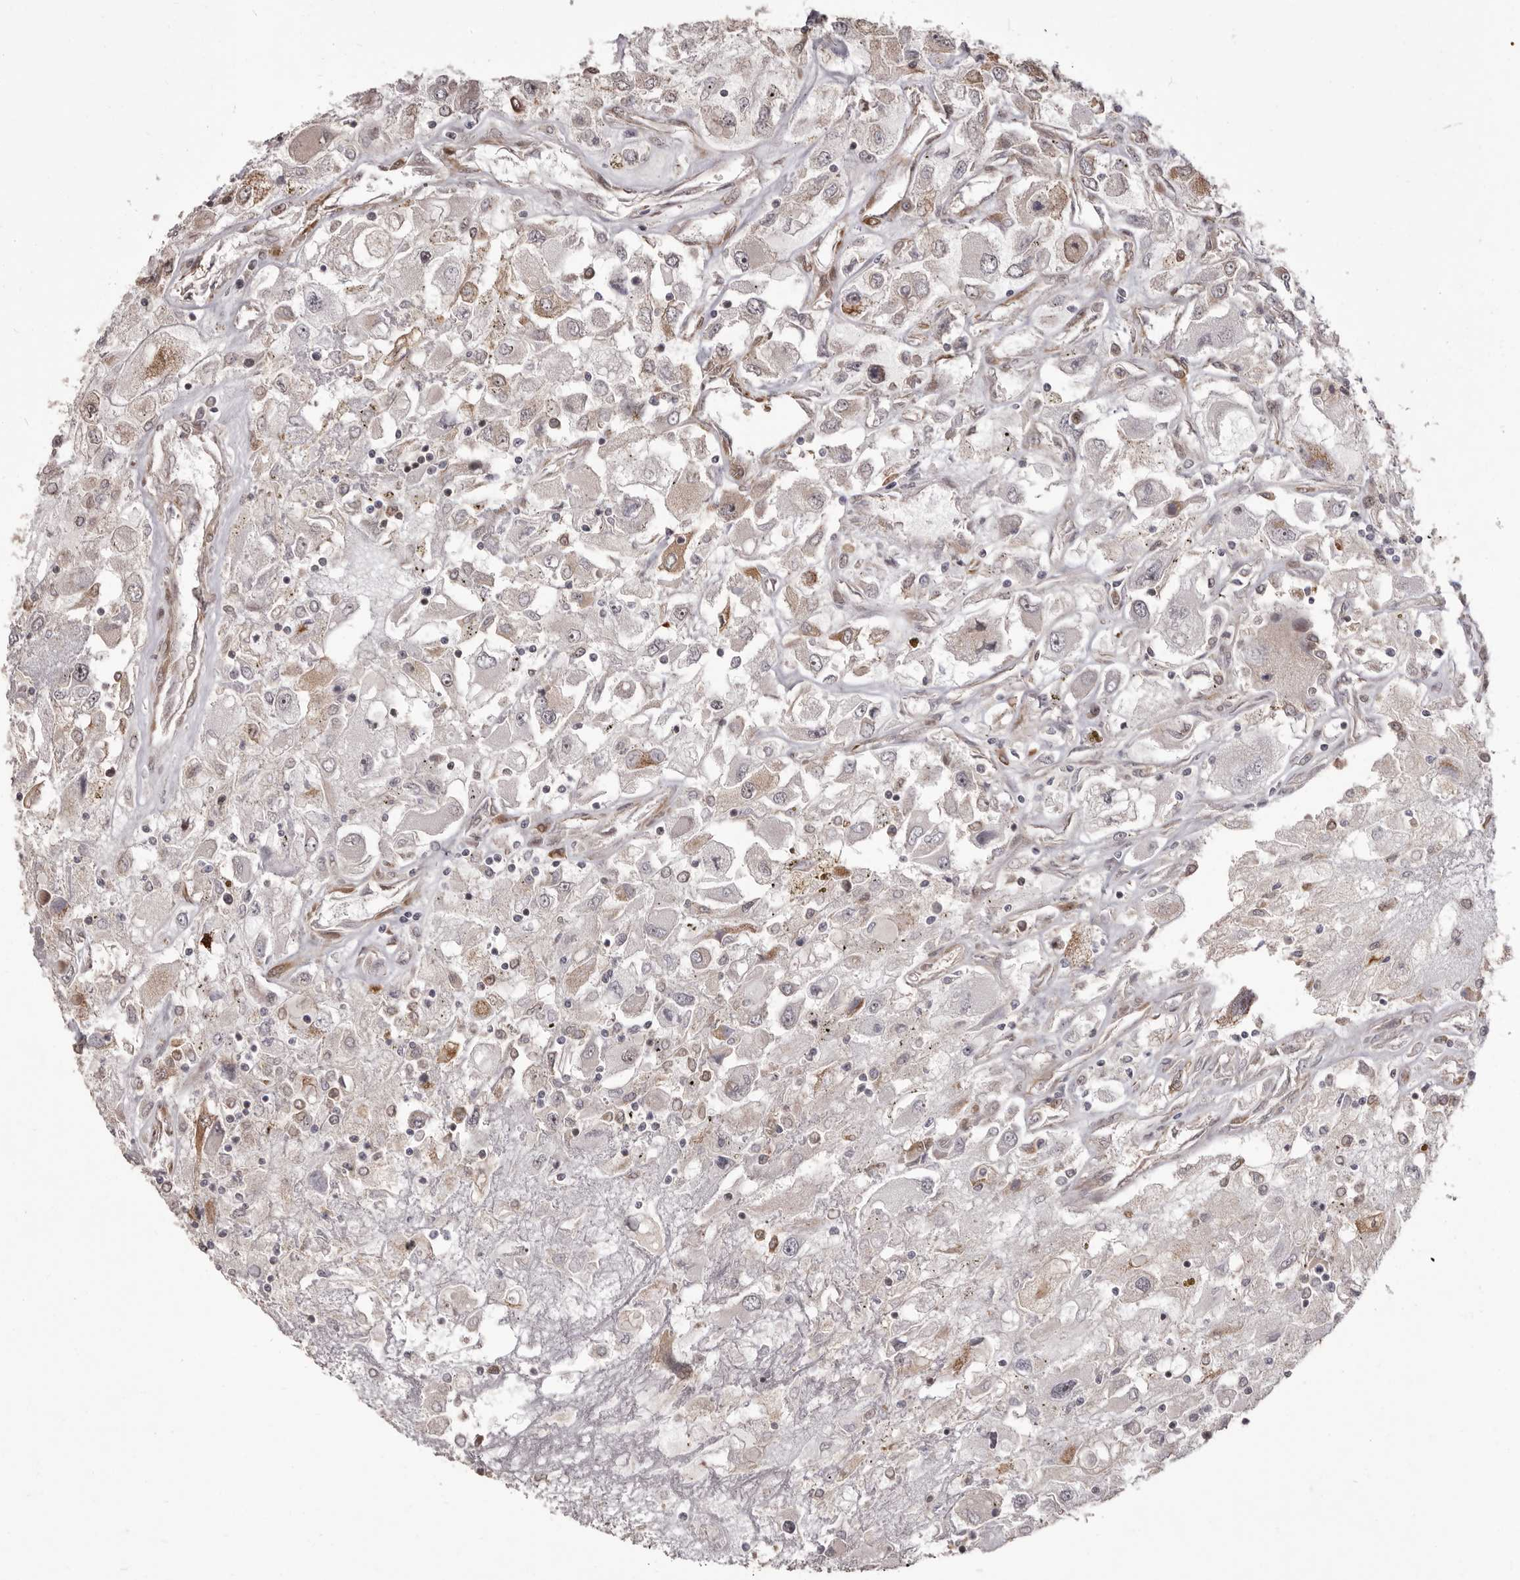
{"staining": {"intensity": "moderate", "quantity": "<25%", "location": "cytoplasmic/membranous"}, "tissue": "renal cancer", "cell_type": "Tumor cells", "image_type": "cancer", "snomed": [{"axis": "morphology", "description": "Adenocarcinoma, NOS"}, {"axis": "topography", "description": "Kidney"}], "caption": "This is an image of immunohistochemistry (IHC) staining of adenocarcinoma (renal), which shows moderate expression in the cytoplasmic/membranous of tumor cells.", "gene": "GFOD1", "patient": {"sex": "female", "age": 52}}